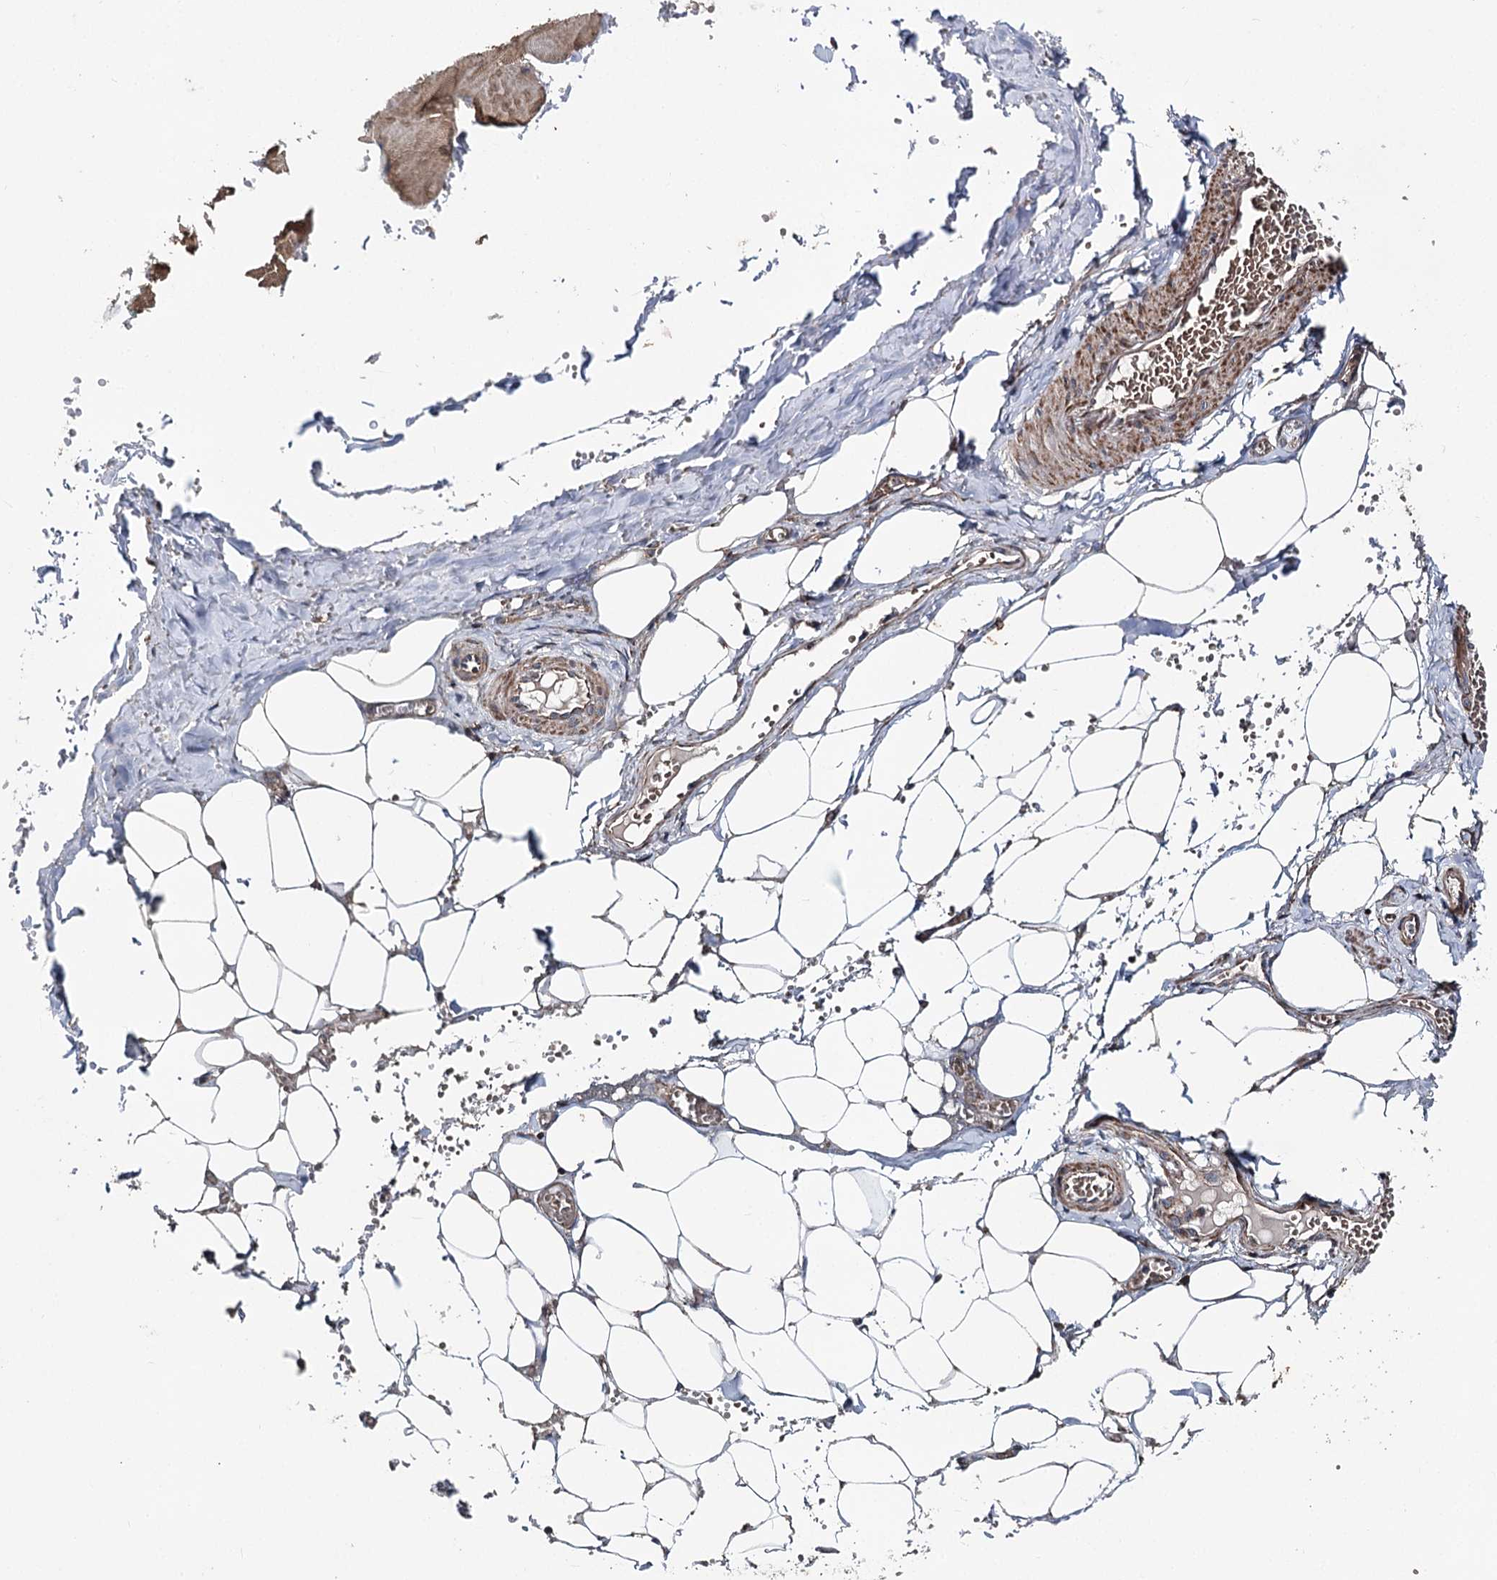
{"staining": {"intensity": "weak", "quantity": ">75%", "location": "cytoplasmic/membranous"}, "tissue": "adipose tissue", "cell_type": "Adipocytes", "image_type": "normal", "snomed": [{"axis": "morphology", "description": "Normal tissue, NOS"}, {"axis": "topography", "description": "Skeletal muscle"}, {"axis": "topography", "description": "Peripheral nerve tissue"}], "caption": "Protein analysis of unremarkable adipose tissue exhibits weak cytoplasmic/membranous staining in about >75% of adipocytes.", "gene": "MINDY3", "patient": {"sex": "female", "age": 55}}